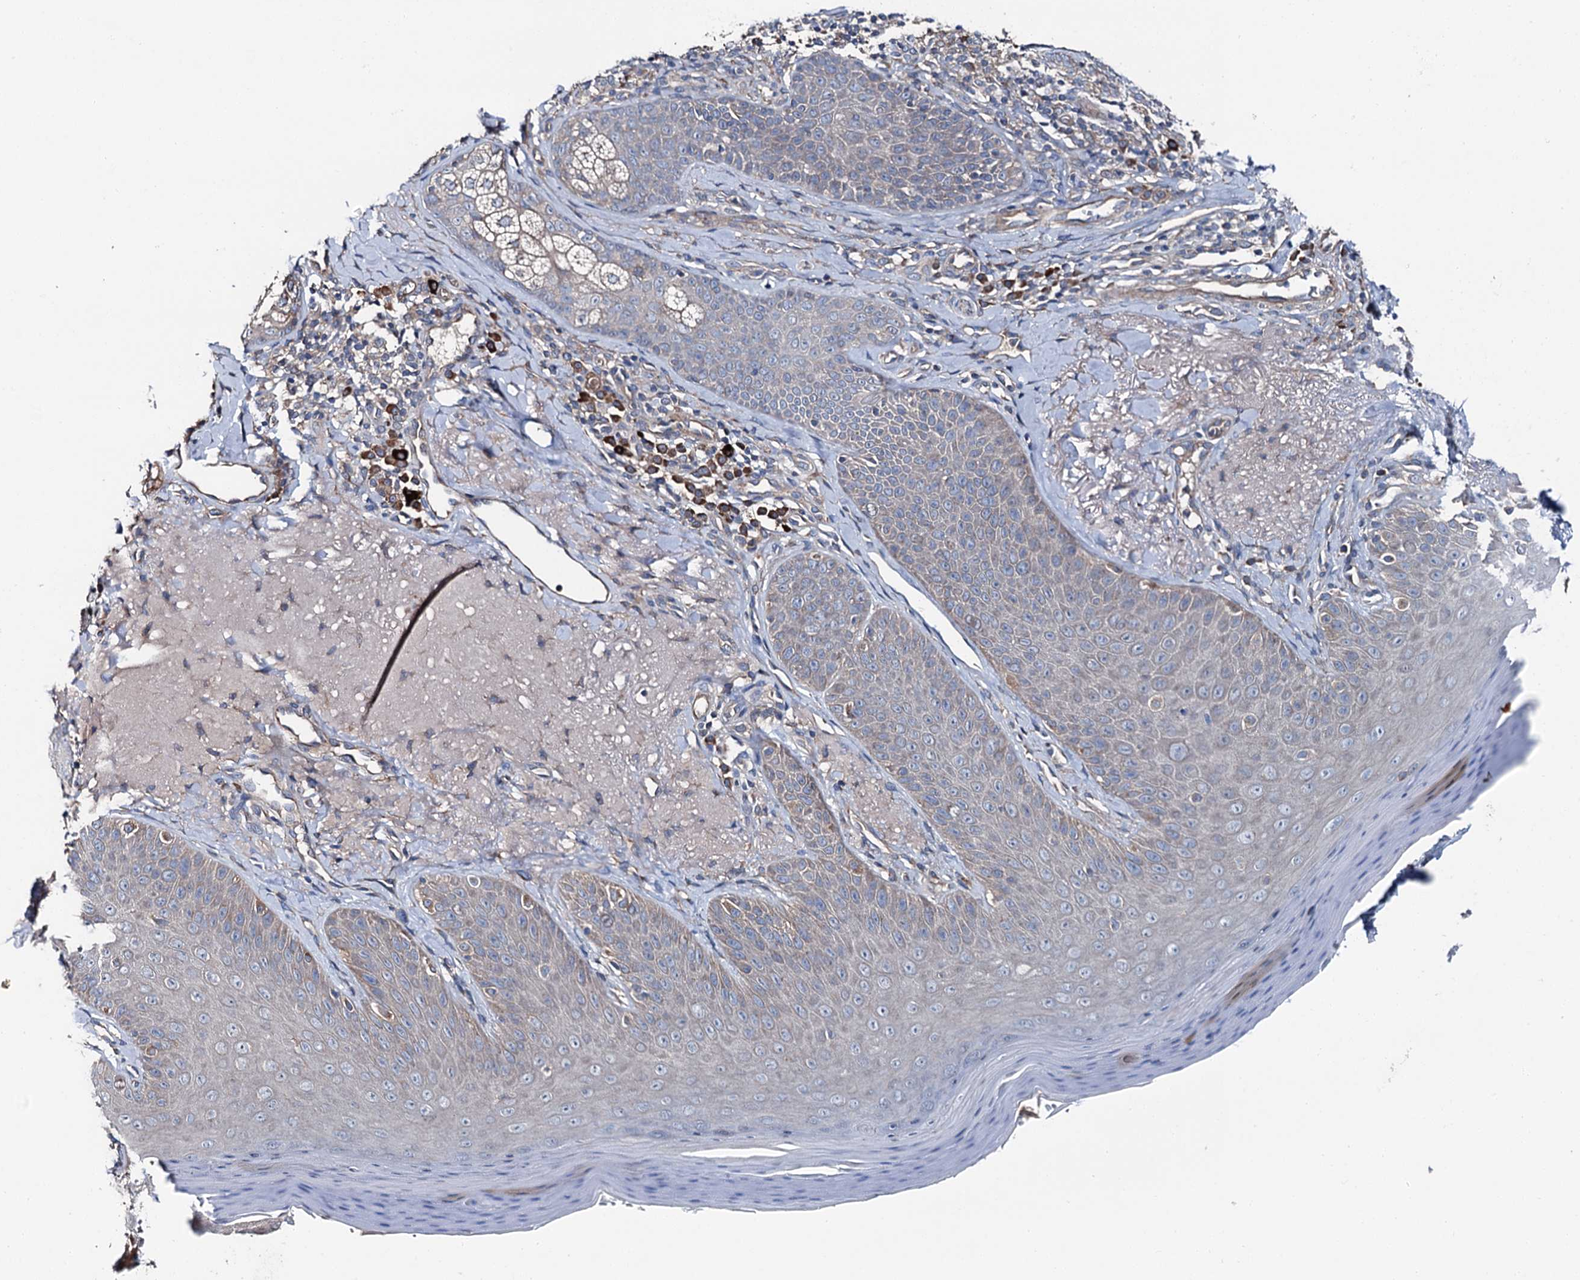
{"staining": {"intensity": "moderate", "quantity": ">75%", "location": "cytoplasmic/membranous"}, "tissue": "skin", "cell_type": "Fibroblasts", "image_type": "normal", "snomed": [{"axis": "morphology", "description": "Normal tissue, NOS"}, {"axis": "topography", "description": "Skin"}], "caption": "DAB immunohistochemical staining of unremarkable skin reveals moderate cytoplasmic/membranous protein expression in about >75% of fibroblasts.", "gene": "SLC22A25", "patient": {"sex": "male", "age": 57}}